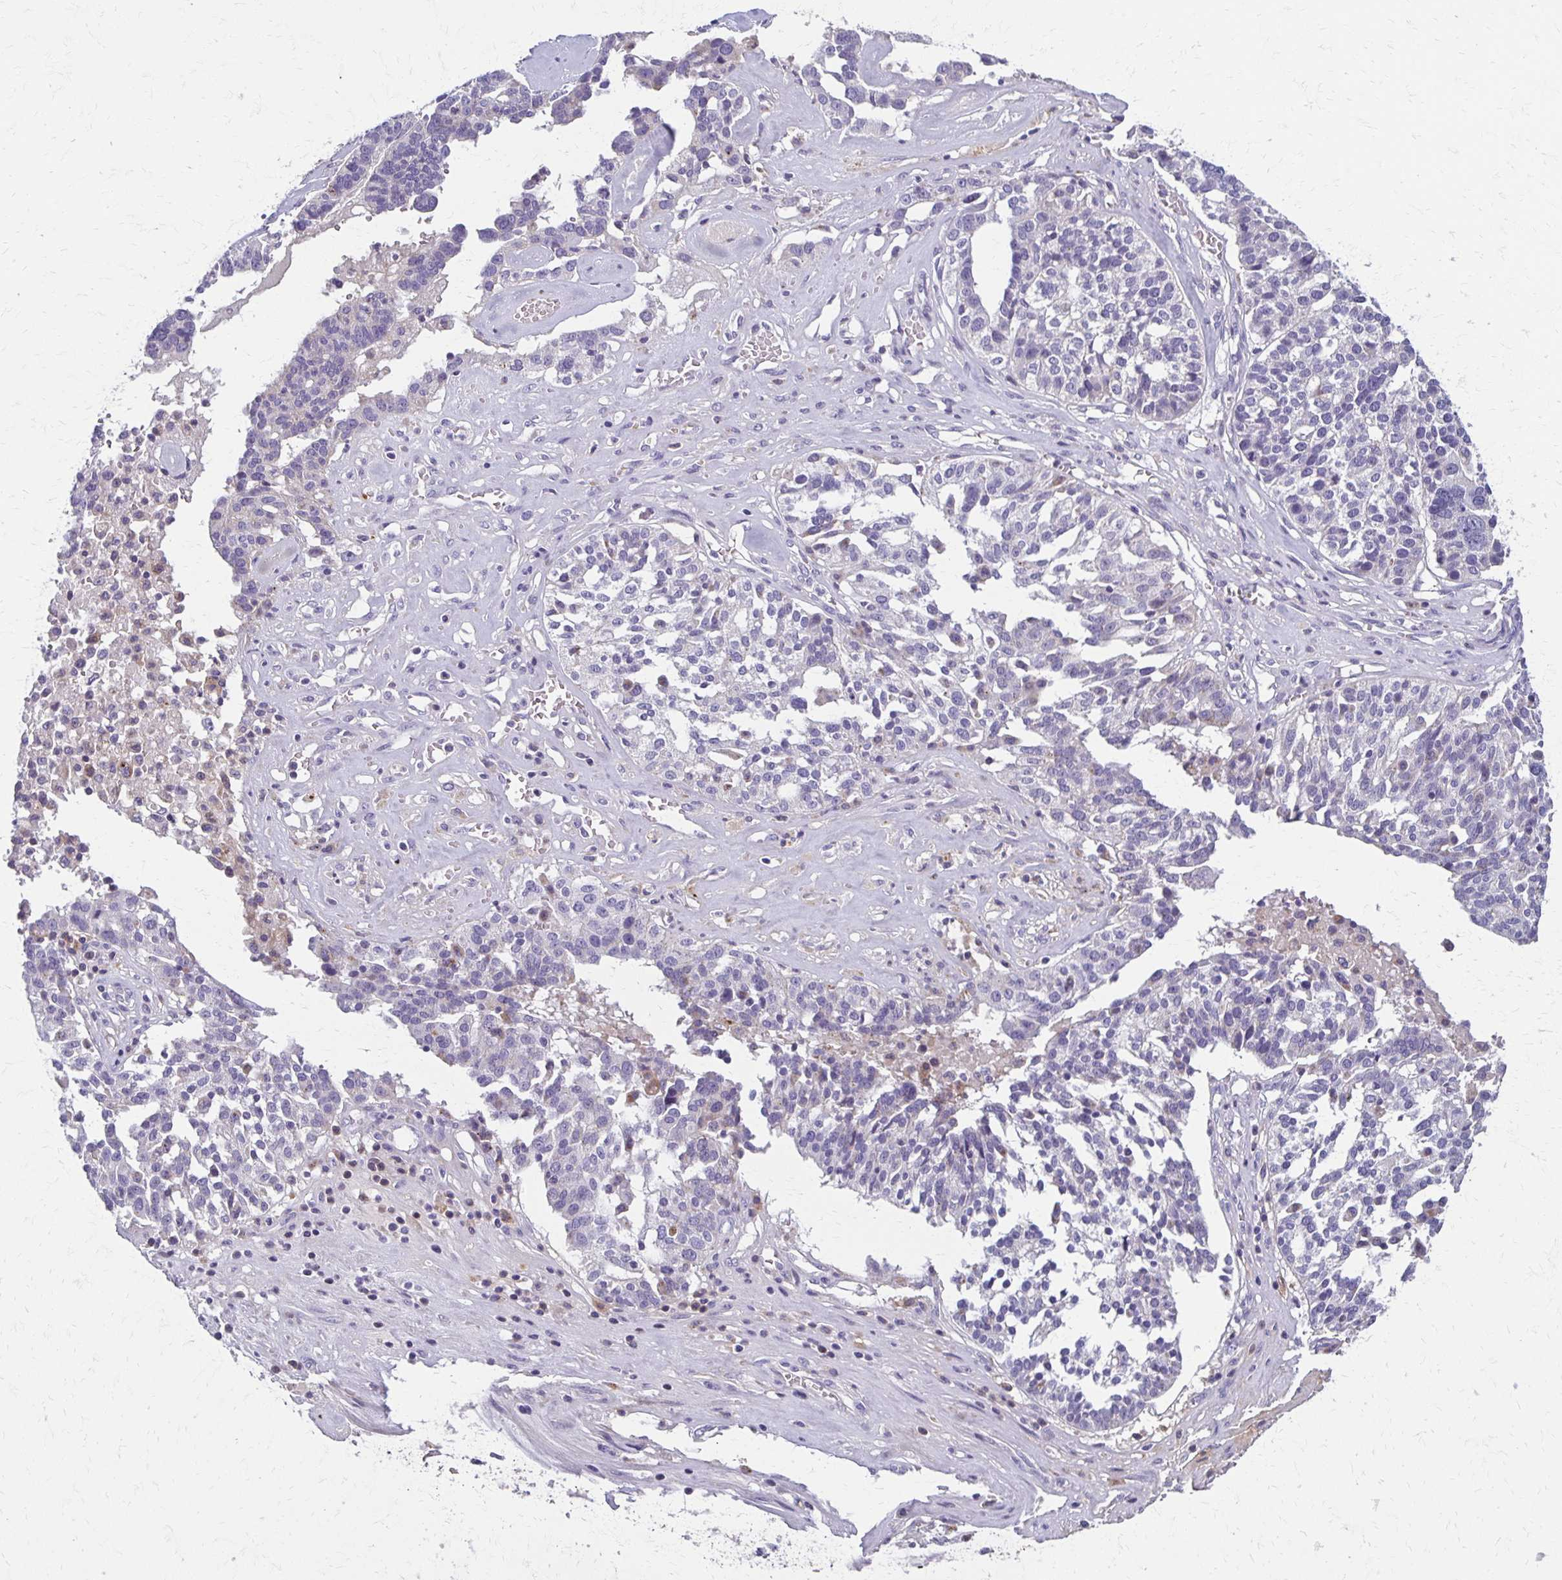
{"staining": {"intensity": "negative", "quantity": "none", "location": "none"}, "tissue": "ovarian cancer", "cell_type": "Tumor cells", "image_type": "cancer", "snomed": [{"axis": "morphology", "description": "Cystadenocarcinoma, serous, NOS"}, {"axis": "topography", "description": "Ovary"}], "caption": "This is a histopathology image of IHC staining of ovarian cancer, which shows no expression in tumor cells.", "gene": "BBS12", "patient": {"sex": "female", "age": 59}}